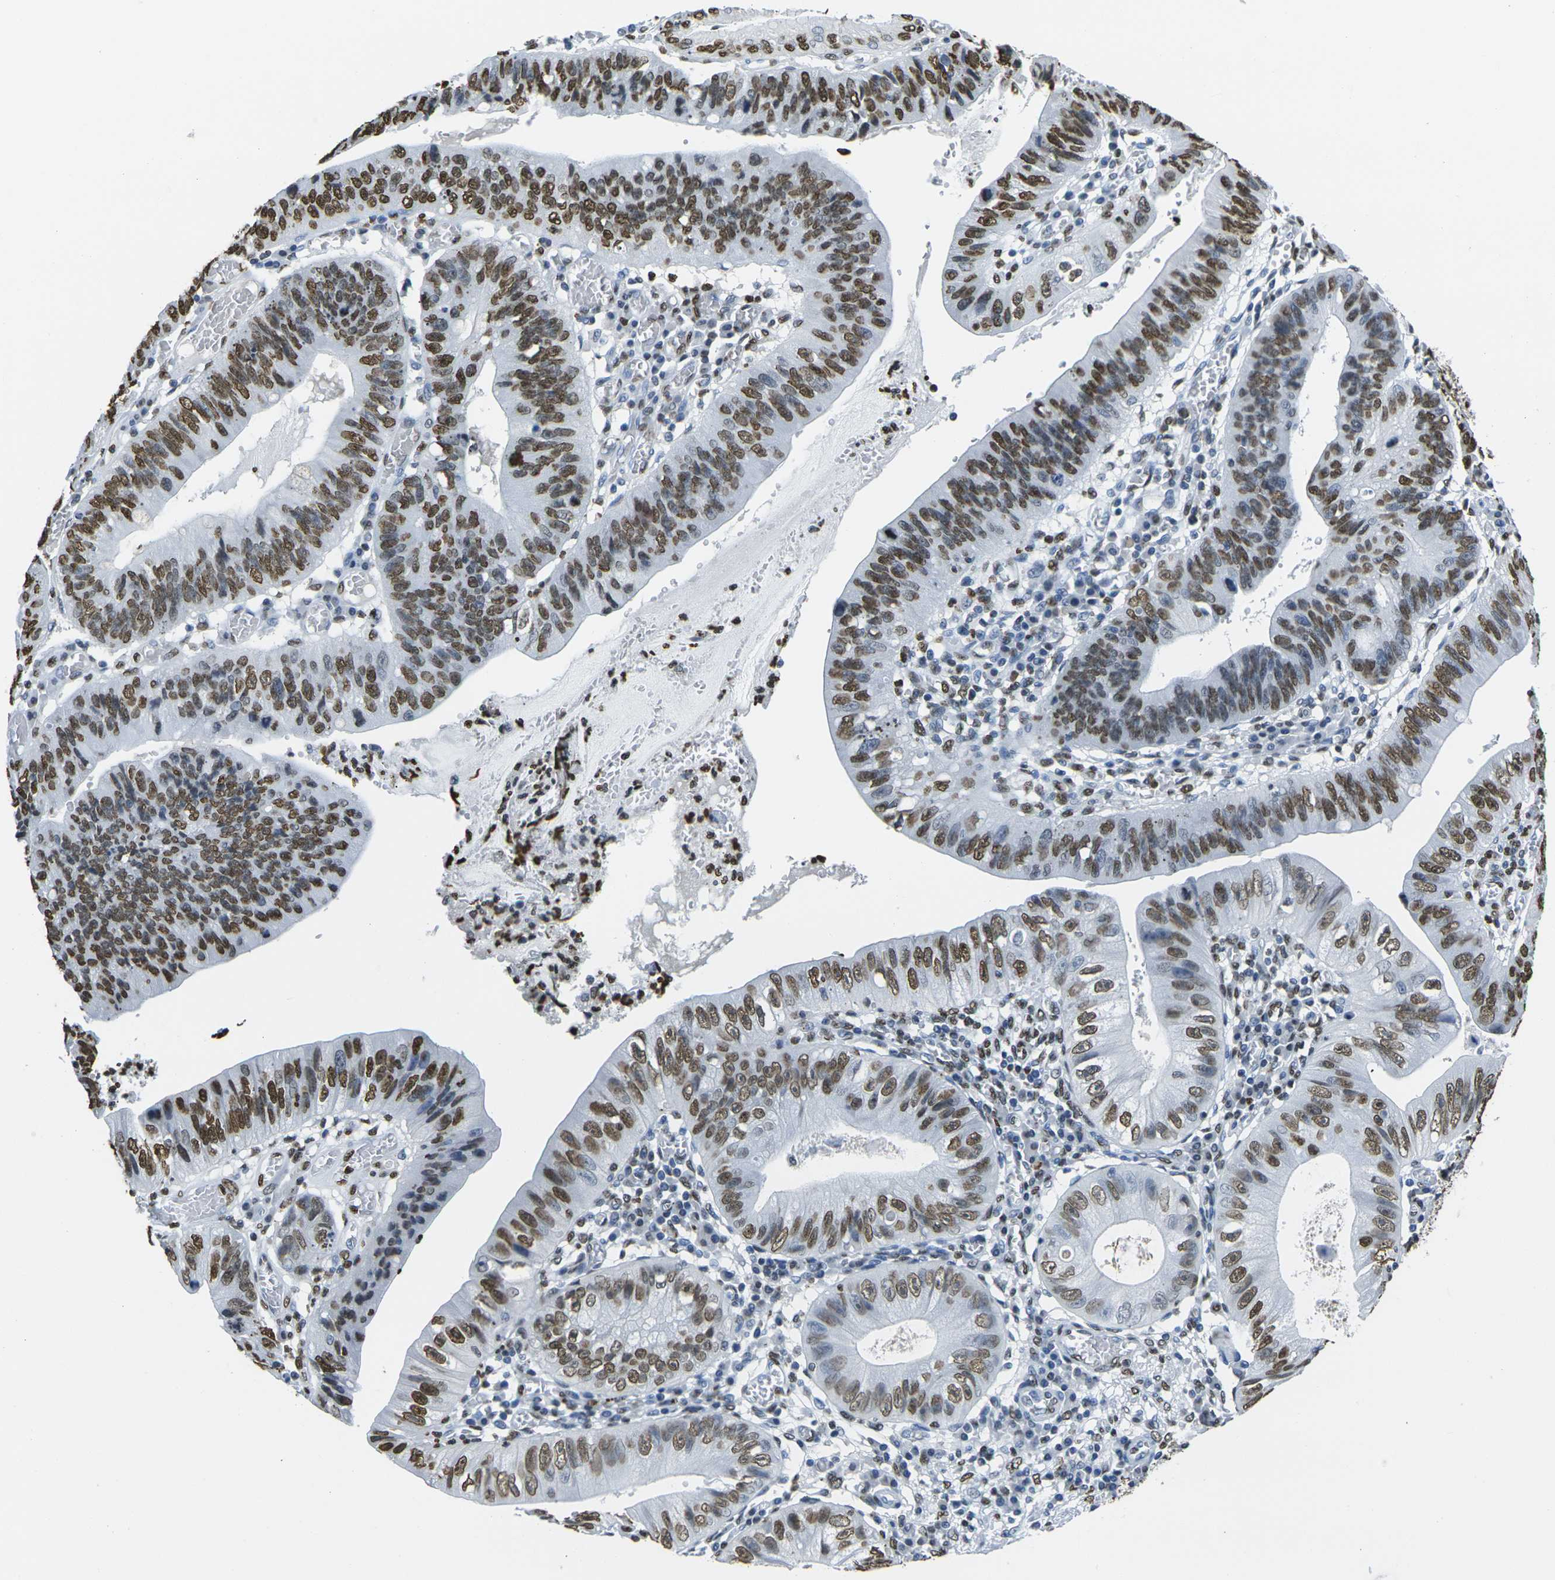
{"staining": {"intensity": "strong", "quantity": ">75%", "location": "nuclear"}, "tissue": "stomach cancer", "cell_type": "Tumor cells", "image_type": "cancer", "snomed": [{"axis": "morphology", "description": "Adenocarcinoma, NOS"}, {"axis": "topography", "description": "Stomach"}], "caption": "Adenocarcinoma (stomach) was stained to show a protein in brown. There is high levels of strong nuclear positivity in approximately >75% of tumor cells. (IHC, brightfield microscopy, high magnification).", "gene": "DRAXIN", "patient": {"sex": "male", "age": 59}}